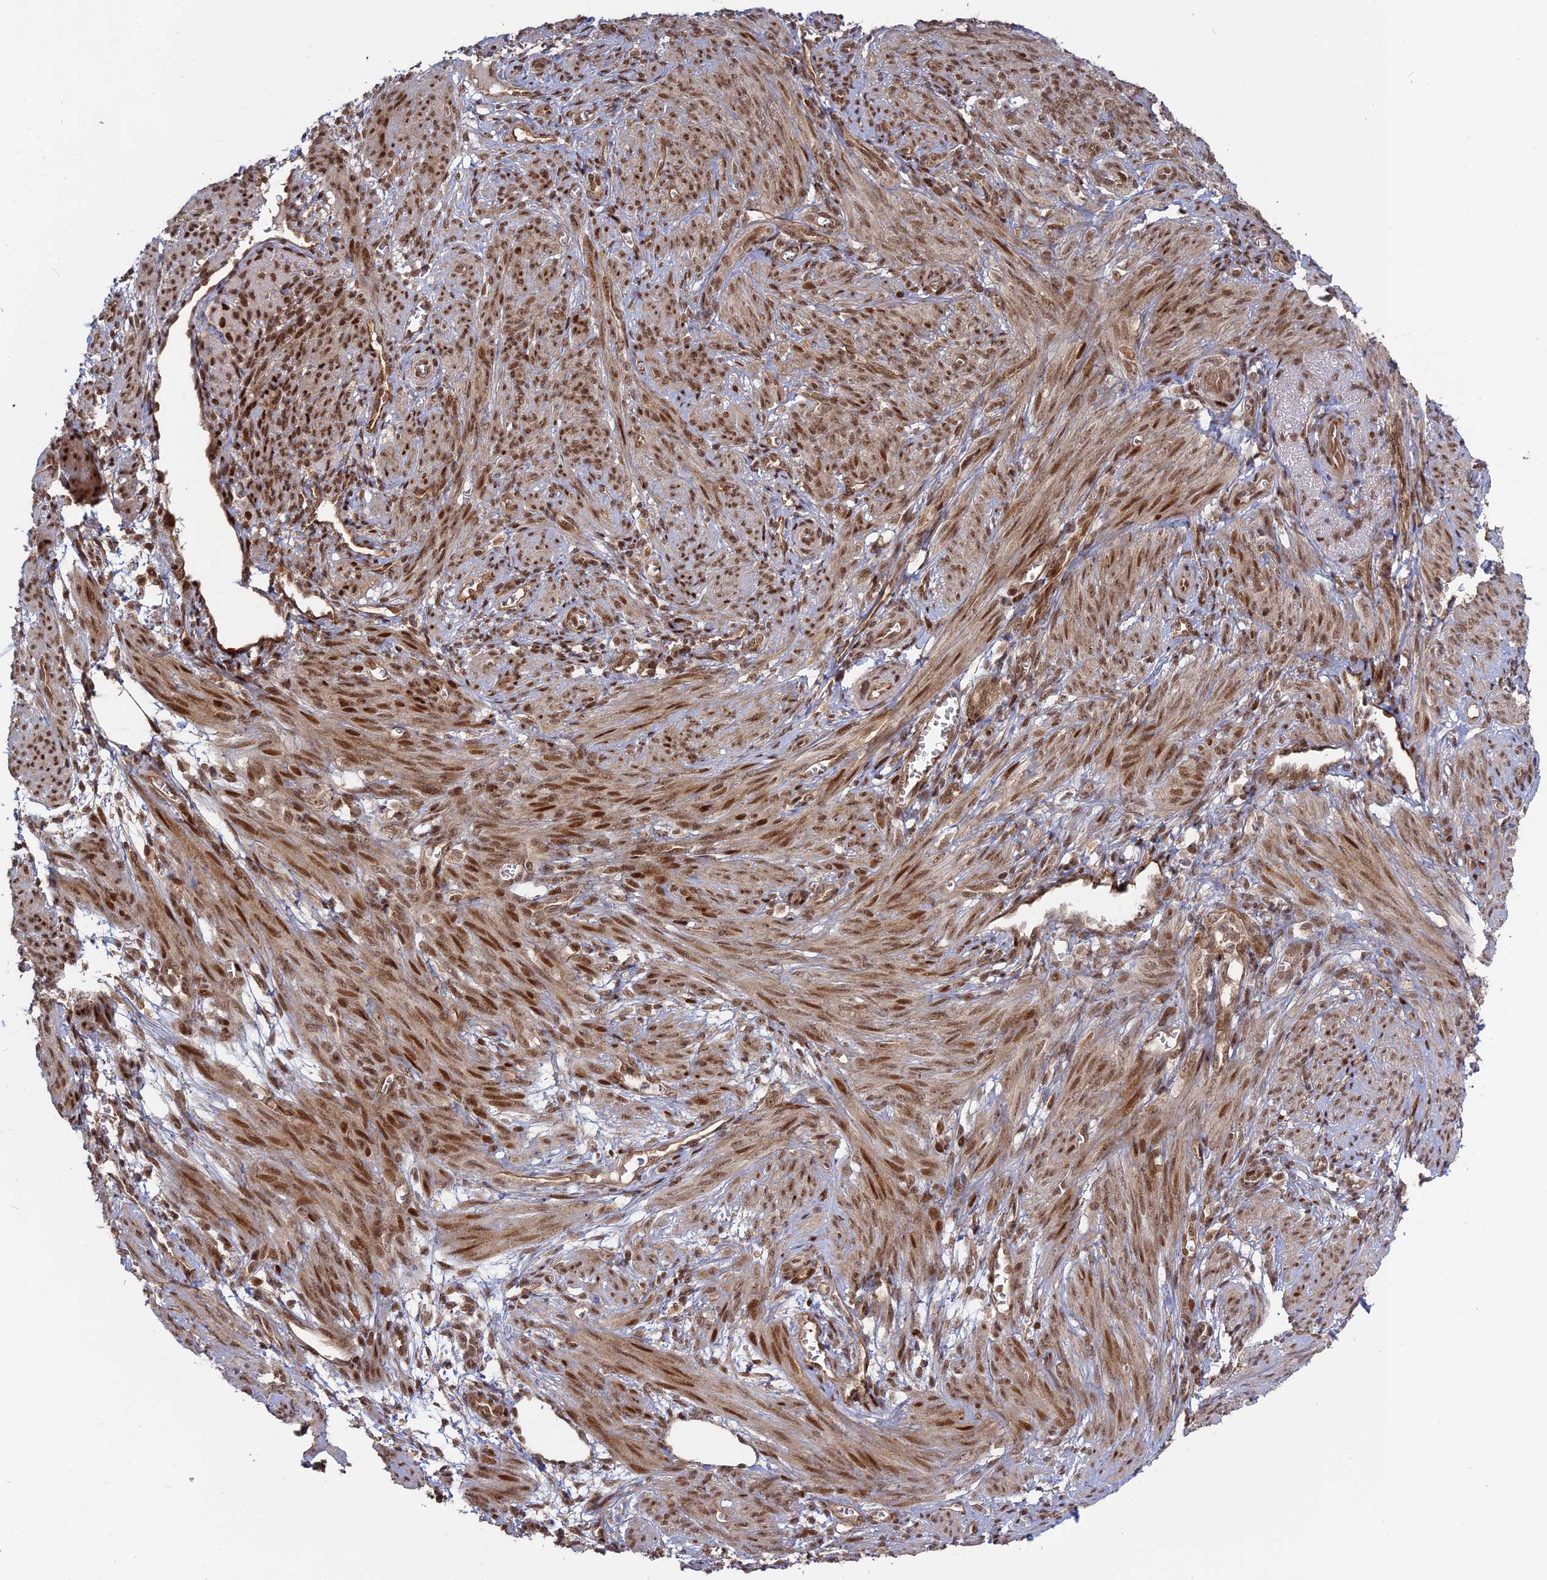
{"staining": {"intensity": "moderate", "quantity": ">75%", "location": "cytoplasmic/membranous,nuclear"}, "tissue": "smooth muscle", "cell_type": "Smooth muscle cells", "image_type": "normal", "snomed": [{"axis": "morphology", "description": "Normal tissue, NOS"}, {"axis": "topography", "description": "Smooth muscle"}], "caption": "This photomicrograph reveals immunohistochemistry staining of normal human smooth muscle, with medium moderate cytoplasmic/membranous,nuclear positivity in about >75% of smooth muscle cells.", "gene": "PKIG", "patient": {"sex": "female", "age": 39}}